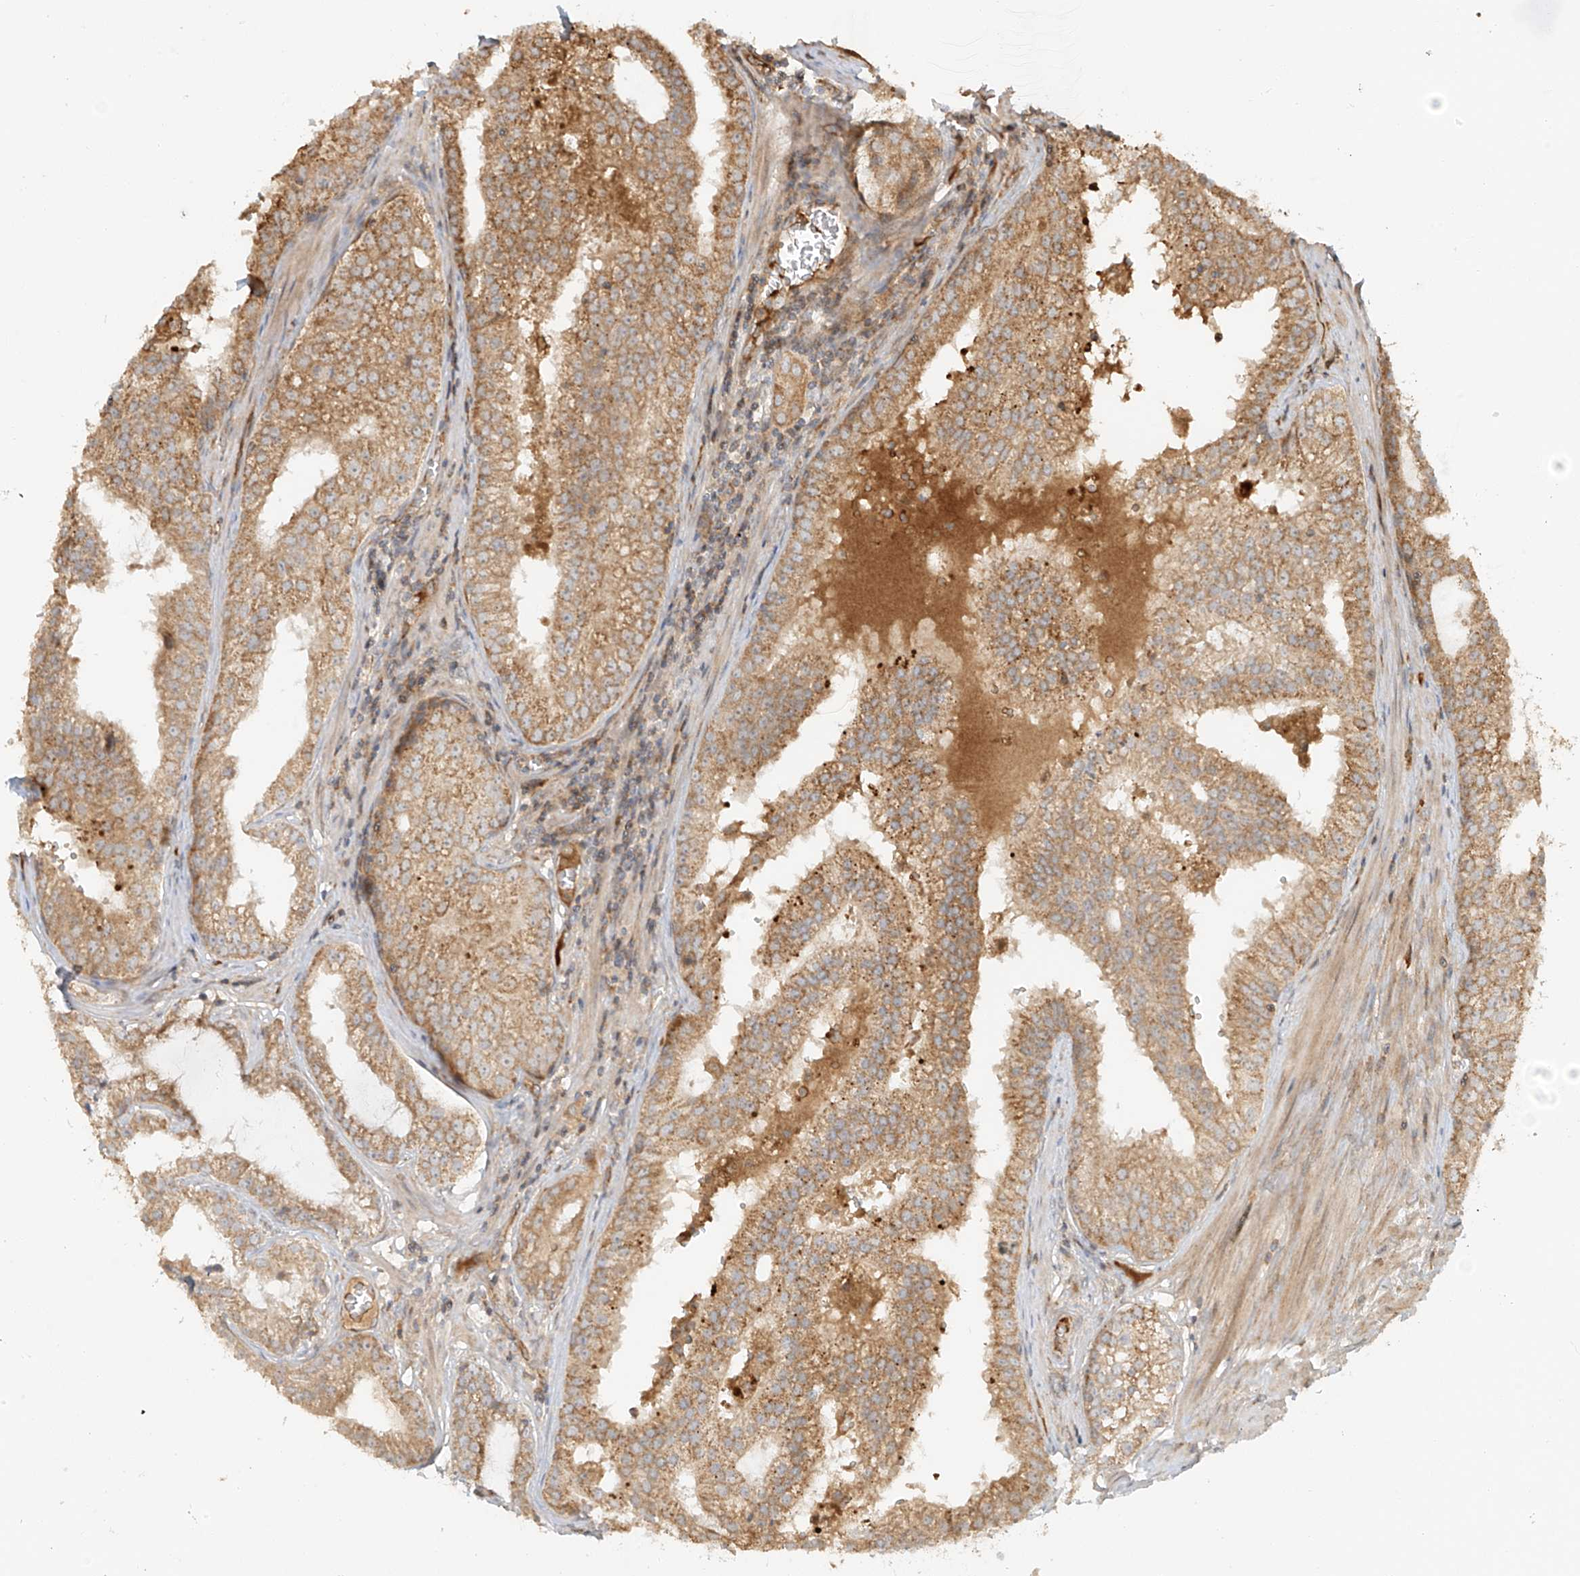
{"staining": {"intensity": "moderate", "quantity": ">75%", "location": "cytoplasmic/membranous"}, "tissue": "prostate cancer", "cell_type": "Tumor cells", "image_type": "cancer", "snomed": [{"axis": "morphology", "description": "Adenocarcinoma, High grade"}, {"axis": "topography", "description": "Prostate"}], "caption": "Prostate adenocarcinoma (high-grade) was stained to show a protein in brown. There is medium levels of moderate cytoplasmic/membranous expression in approximately >75% of tumor cells.", "gene": "MIPEP", "patient": {"sex": "male", "age": 68}}